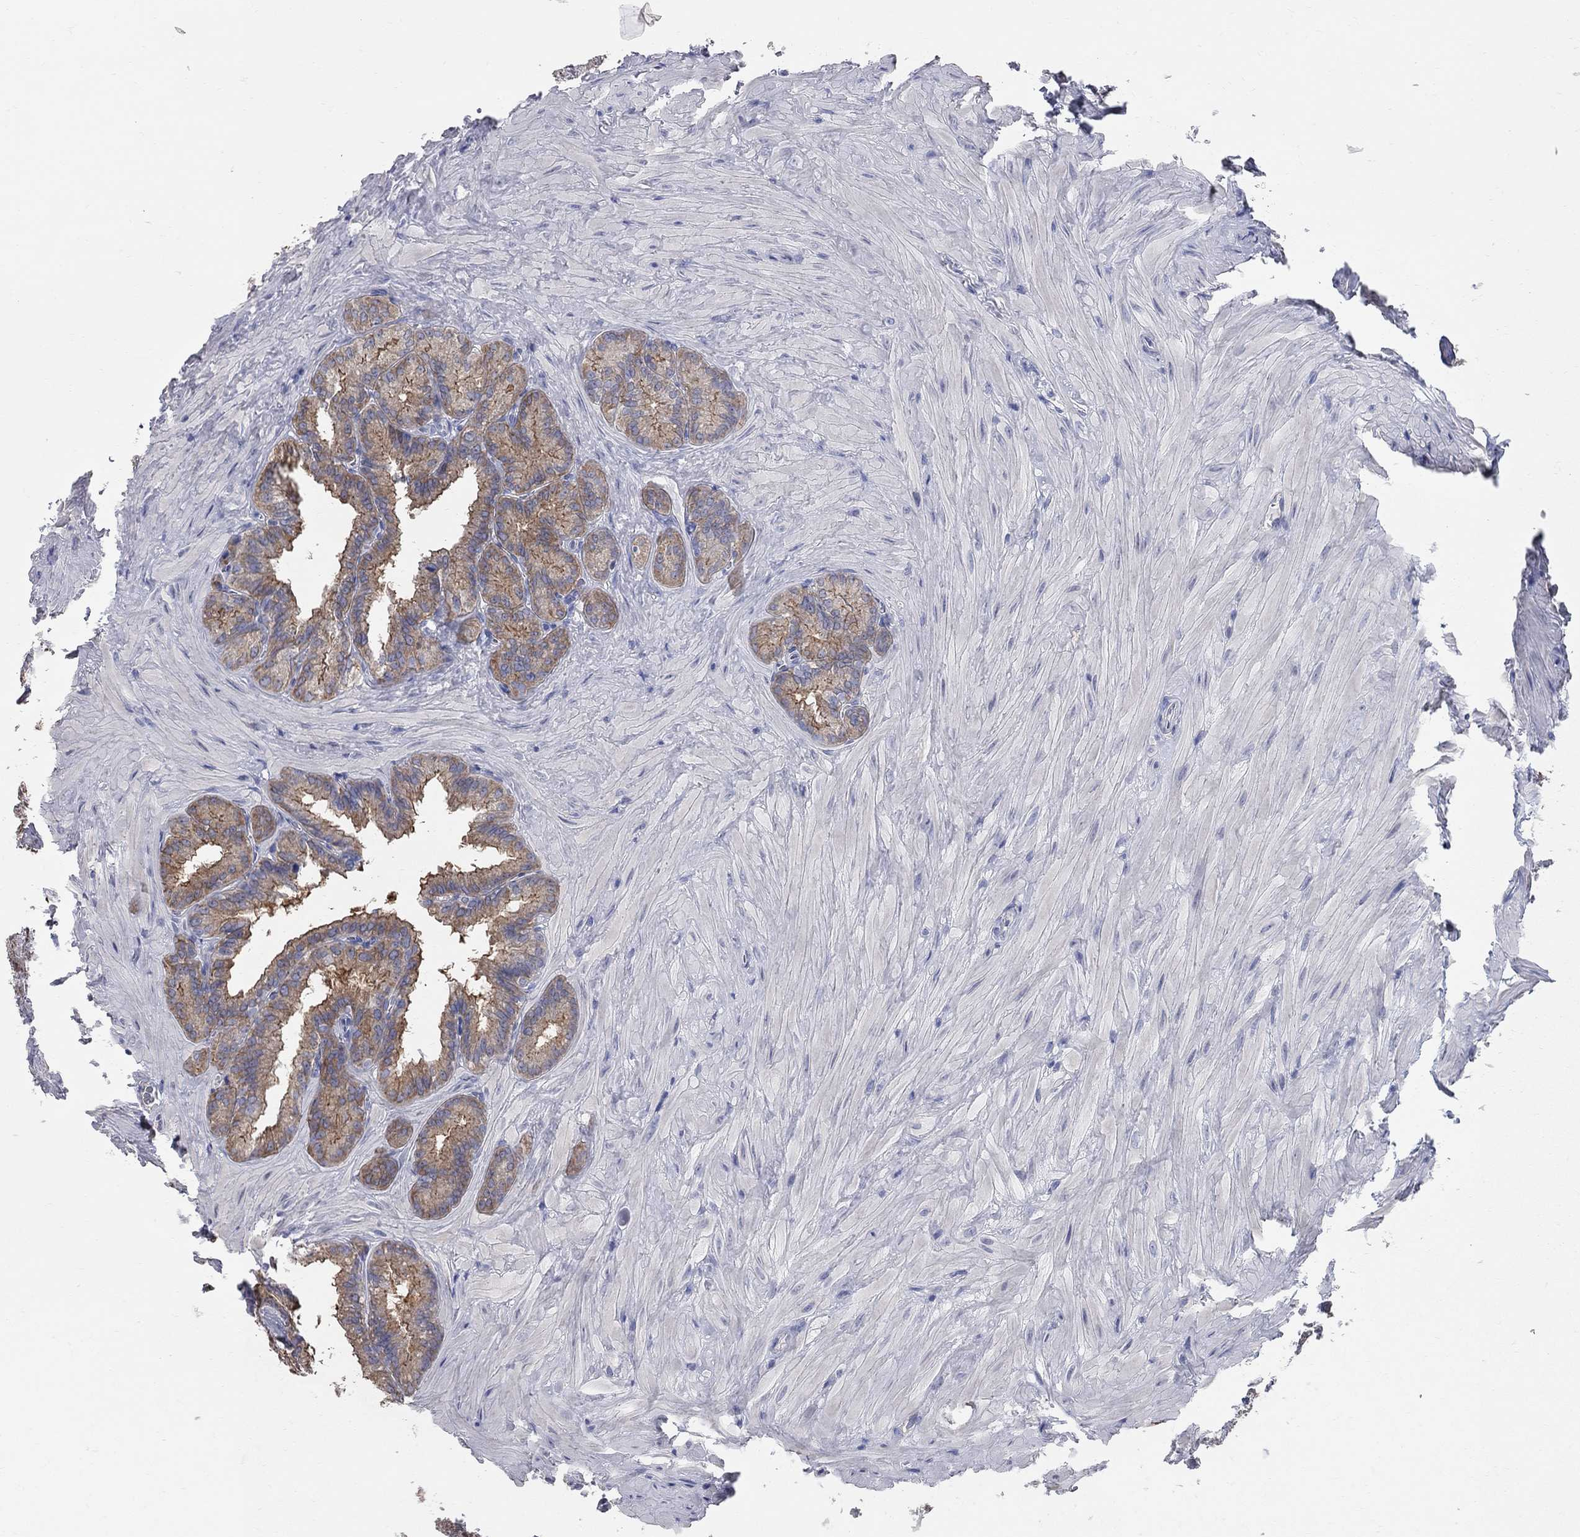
{"staining": {"intensity": "moderate", "quantity": ">75%", "location": "cytoplasmic/membranous"}, "tissue": "seminal vesicle", "cell_type": "Glandular cells", "image_type": "normal", "snomed": [{"axis": "morphology", "description": "Normal tissue, NOS"}, {"axis": "topography", "description": "Seminal veicle"}], "caption": "Seminal vesicle stained with immunohistochemistry demonstrates moderate cytoplasmic/membranous positivity in about >75% of glandular cells. The staining was performed using DAB (3,3'-diaminobenzidine), with brown indicating positive protein expression. Nuclei are stained blue with hematoxylin.", "gene": "AOX1", "patient": {"sex": "male", "age": 37}}